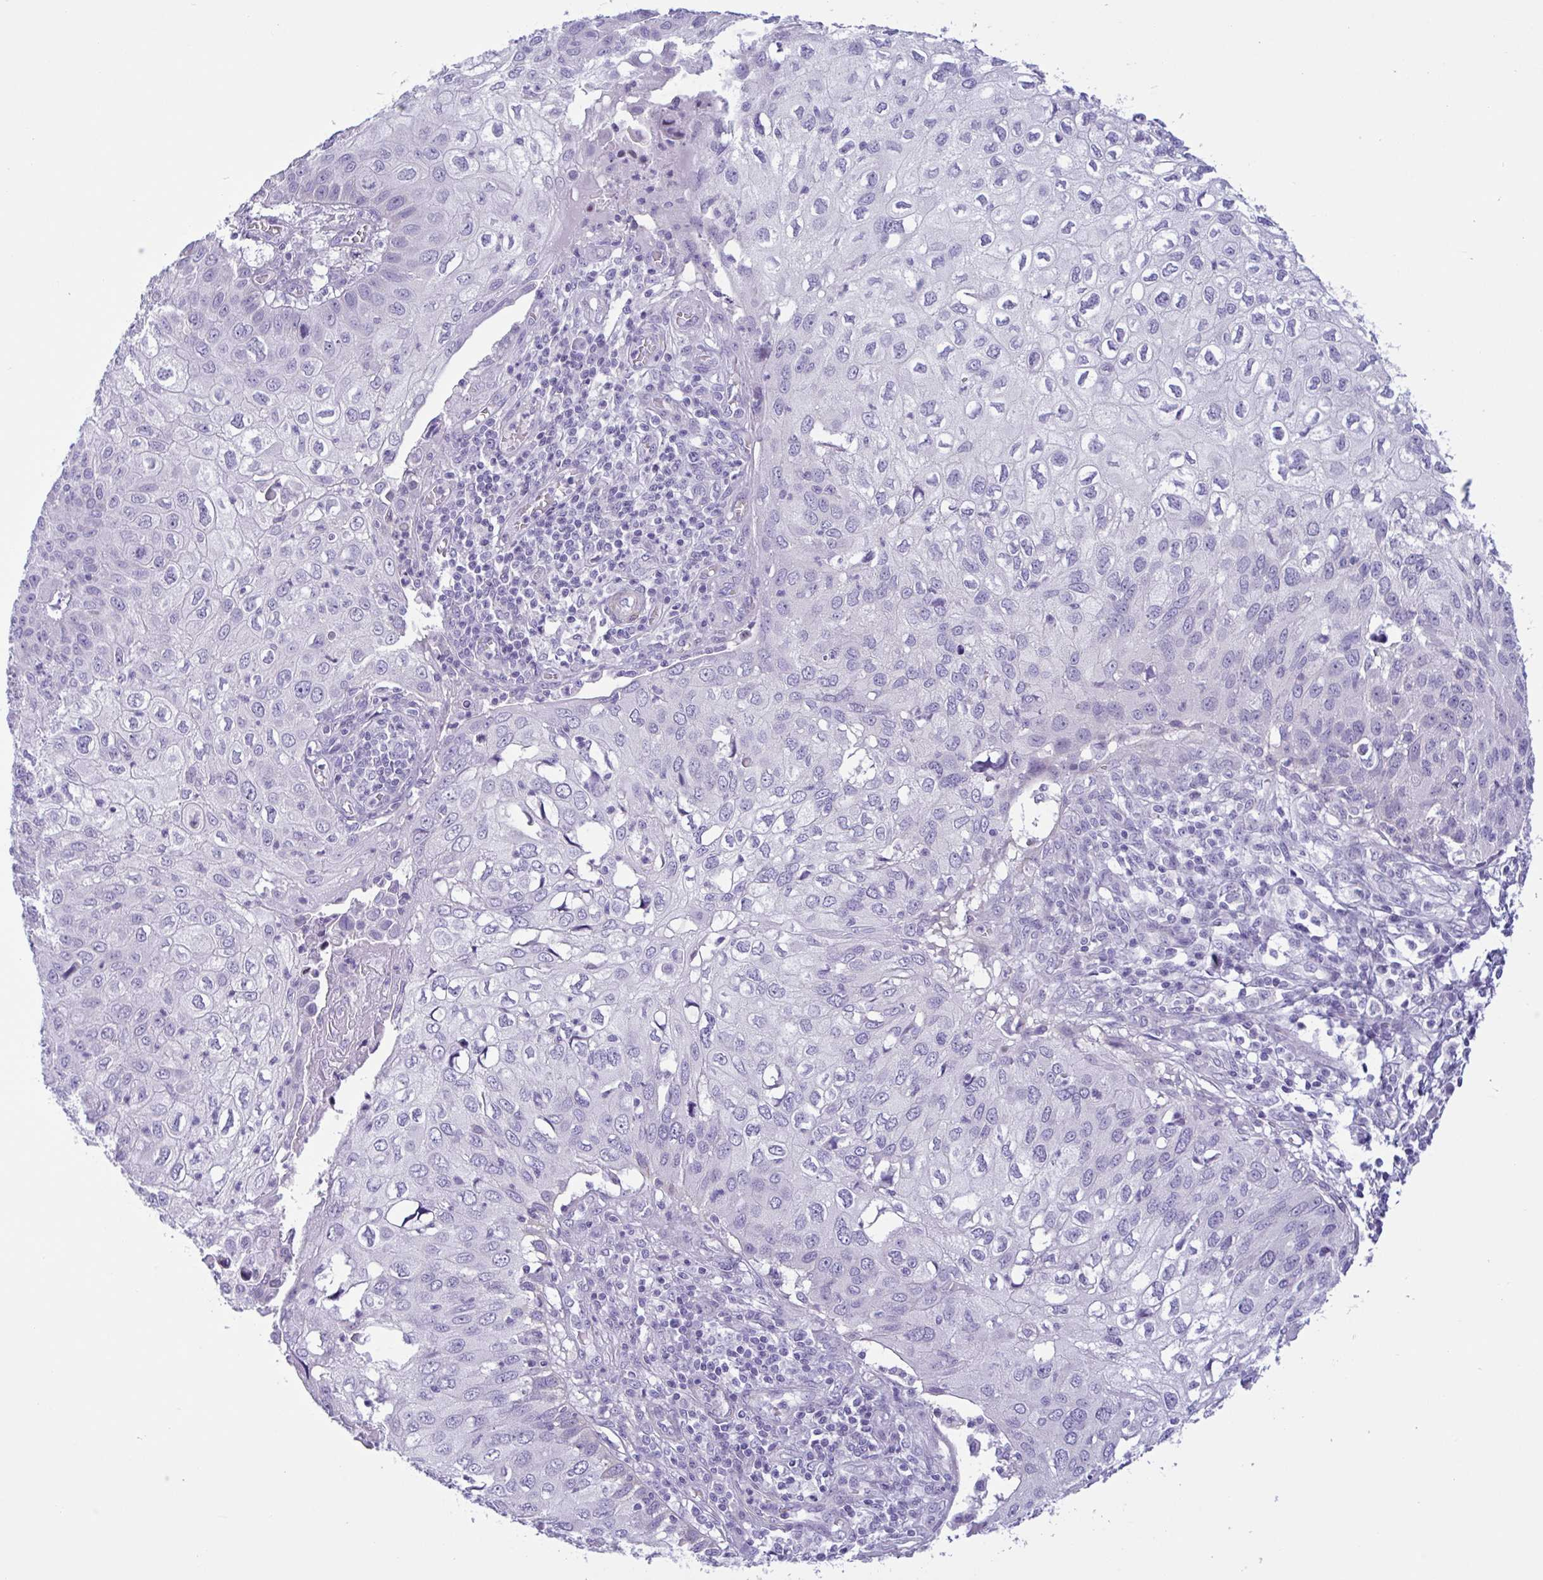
{"staining": {"intensity": "negative", "quantity": "none", "location": "none"}, "tissue": "skin cancer", "cell_type": "Tumor cells", "image_type": "cancer", "snomed": [{"axis": "morphology", "description": "Squamous cell carcinoma, NOS"}, {"axis": "topography", "description": "Skin"}], "caption": "Human skin cancer stained for a protein using IHC demonstrates no expression in tumor cells.", "gene": "AHCYL2", "patient": {"sex": "male", "age": 87}}